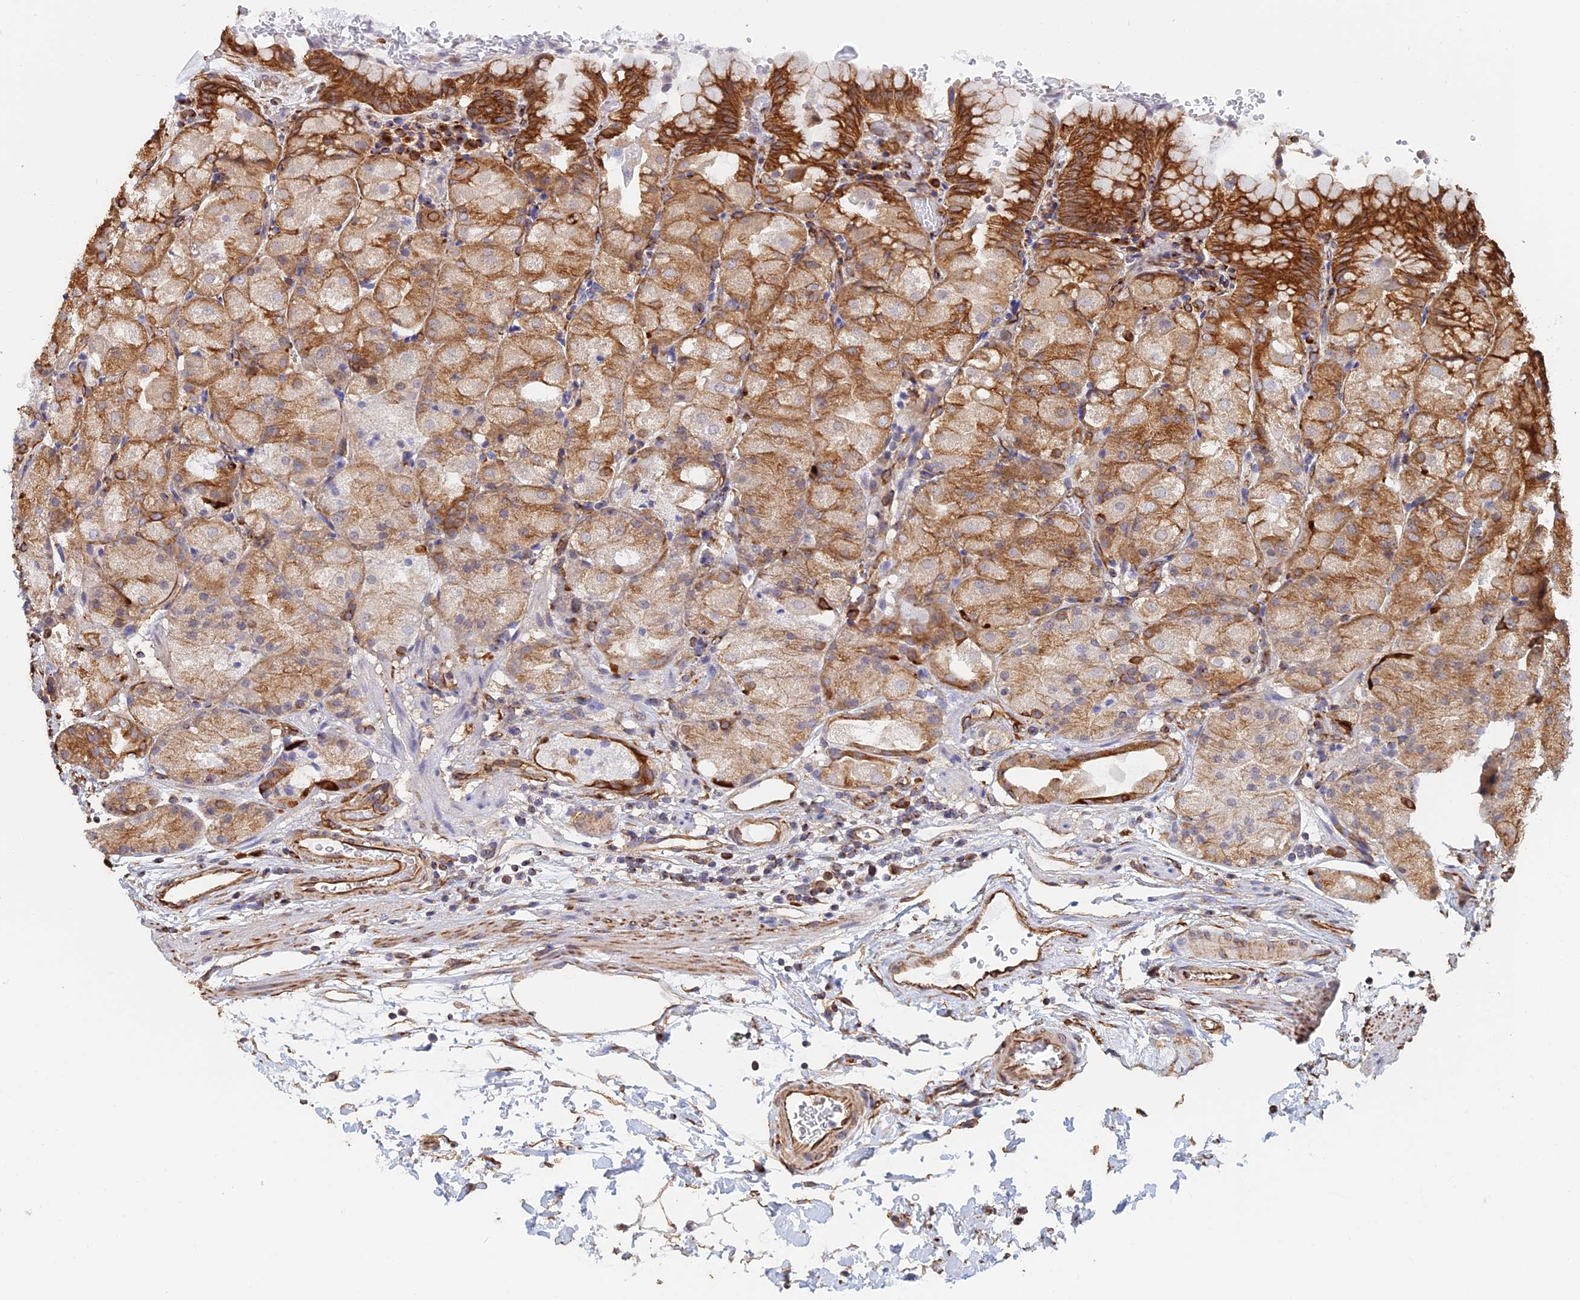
{"staining": {"intensity": "moderate", "quantity": ">75%", "location": "cytoplasmic/membranous"}, "tissue": "stomach", "cell_type": "Glandular cells", "image_type": "normal", "snomed": [{"axis": "morphology", "description": "Normal tissue, NOS"}, {"axis": "topography", "description": "Stomach, upper"}, {"axis": "topography", "description": "Stomach, lower"}], "caption": "Brown immunohistochemical staining in benign stomach reveals moderate cytoplasmic/membranous expression in approximately >75% of glandular cells.", "gene": "WBP11", "patient": {"sex": "male", "age": 62}}